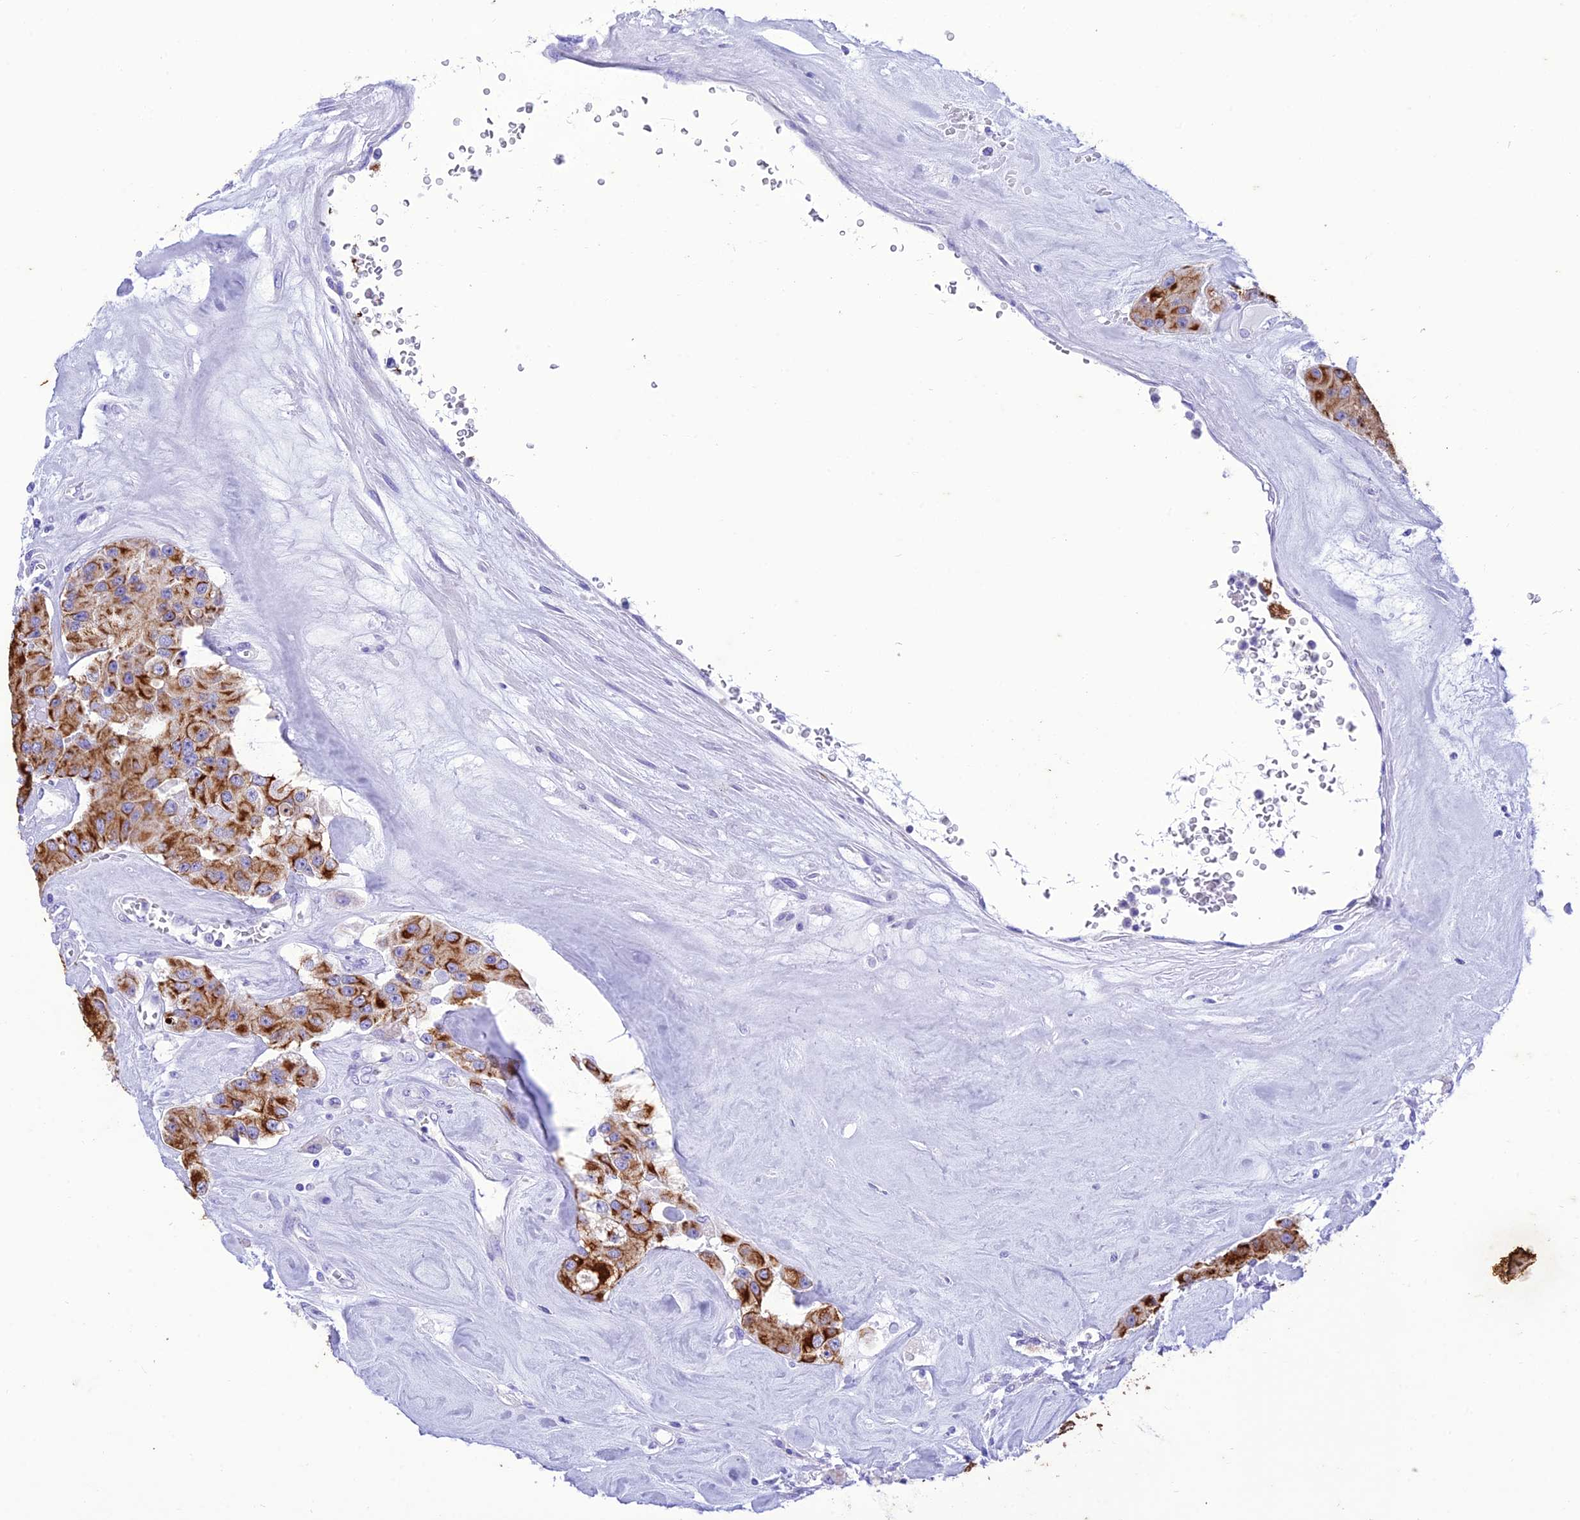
{"staining": {"intensity": "strong", "quantity": ">75%", "location": "cytoplasmic/membranous"}, "tissue": "carcinoid", "cell_type": "Tumor cells", "image_type": "cancer", "snomed": [{"axis": "morphology", "description": "Carcinoid, malignant, NOS"}, {"axis": "topography", "description": "Pancreas"}], "caption": "Carcinoid stained with a brown dye shows strong cytoplasmic/membranous positive positivity in about >75% of tumor cells.", "gene": "VPS52", "patient": {"sex": "male", "age": 41}}